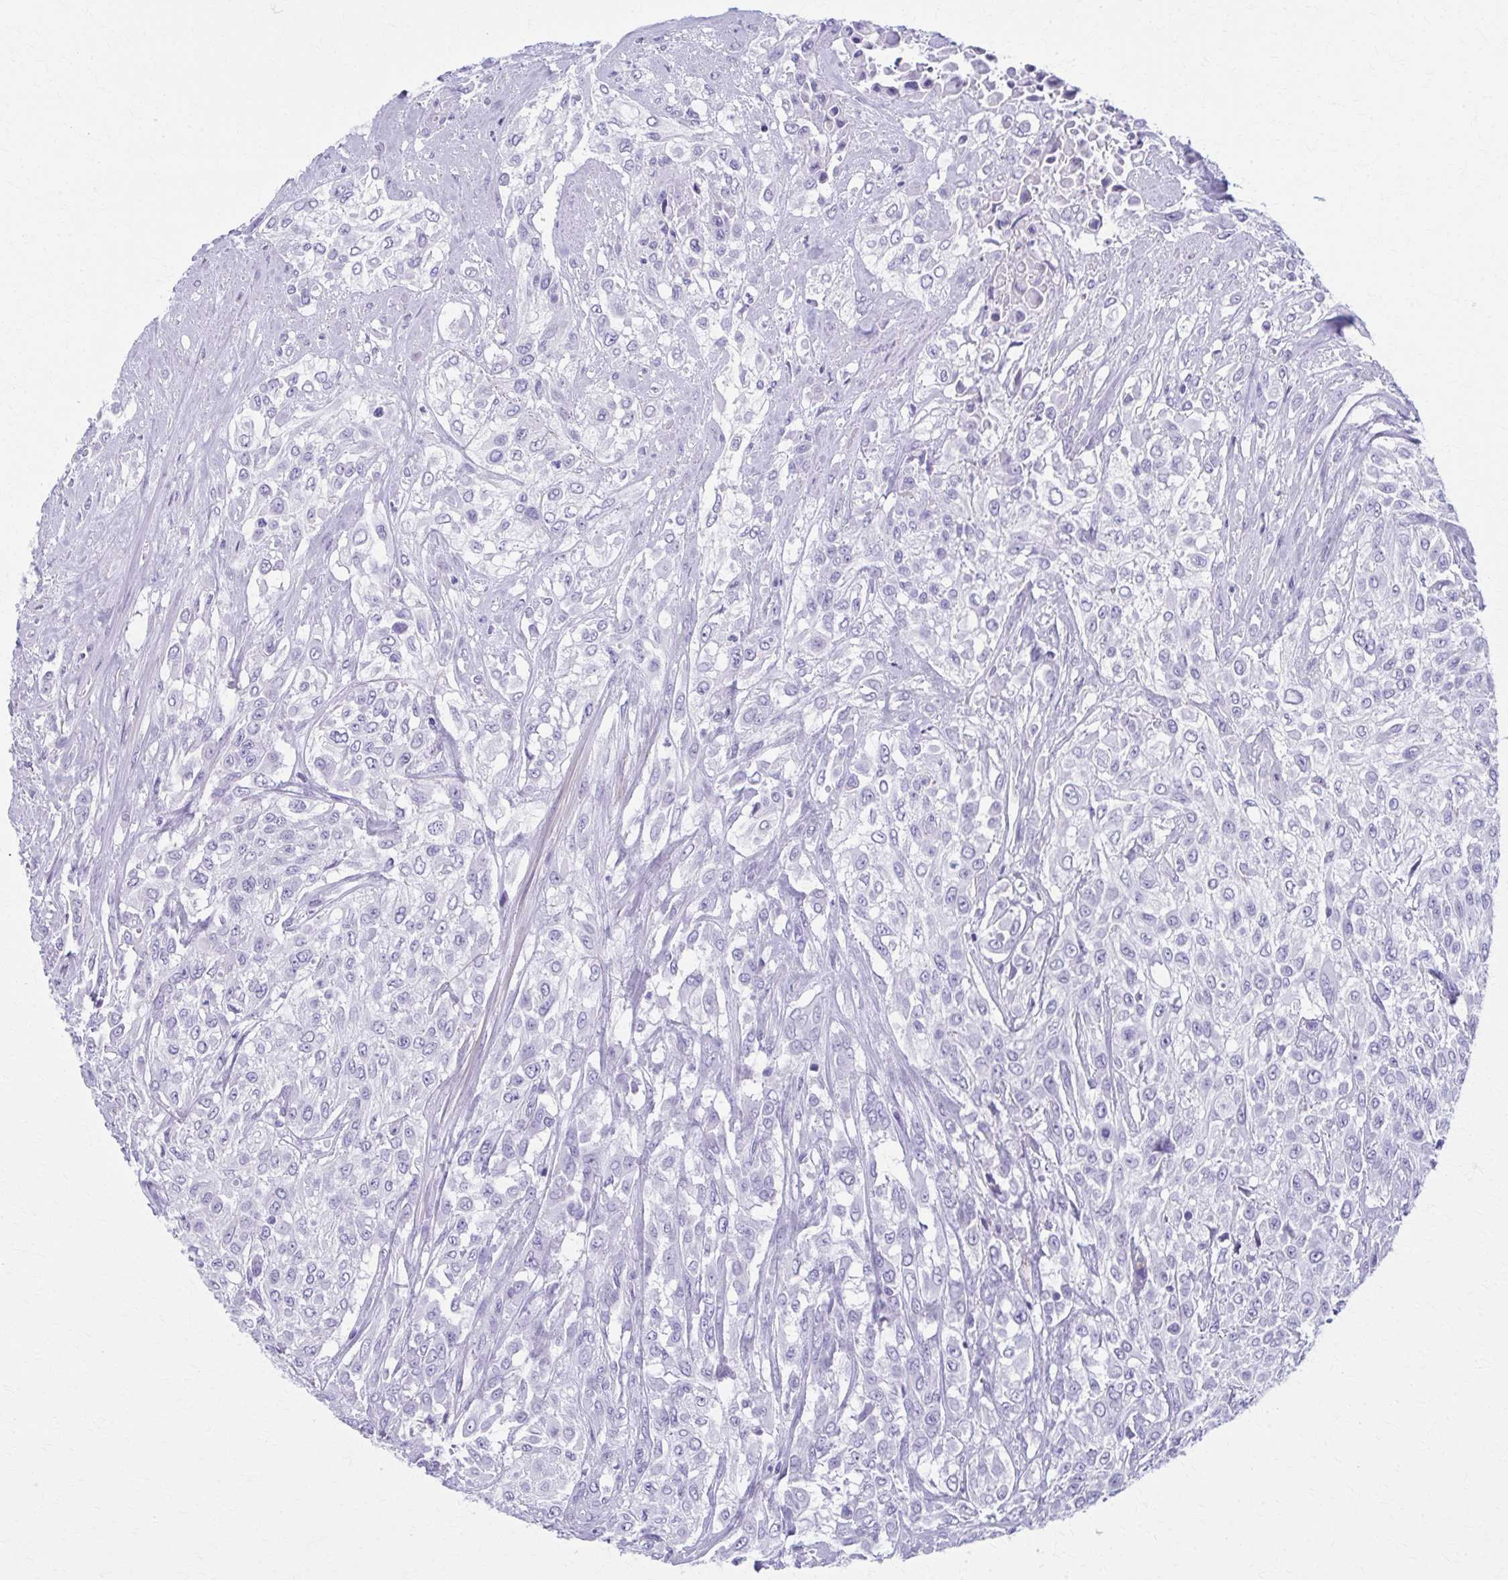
{"staining": {"intensity": "negative", "quantity": "none", "location": "none"}, "tissue": "urothelial cancer", "cell_type": "Tumor cells", "image_type": "cancer", "snomed": [{"axis": "morphology", "description": "Urothelial carcinoma, High grade"}, {"axis": "topography", "description": "Urinary bladder"}], "caption": "An image of human high-grade urothelial carcinoma is negative for staining in tumor cells.", "gene": "MPLKIP", "patient": {"sex": "male", "age": 57}}